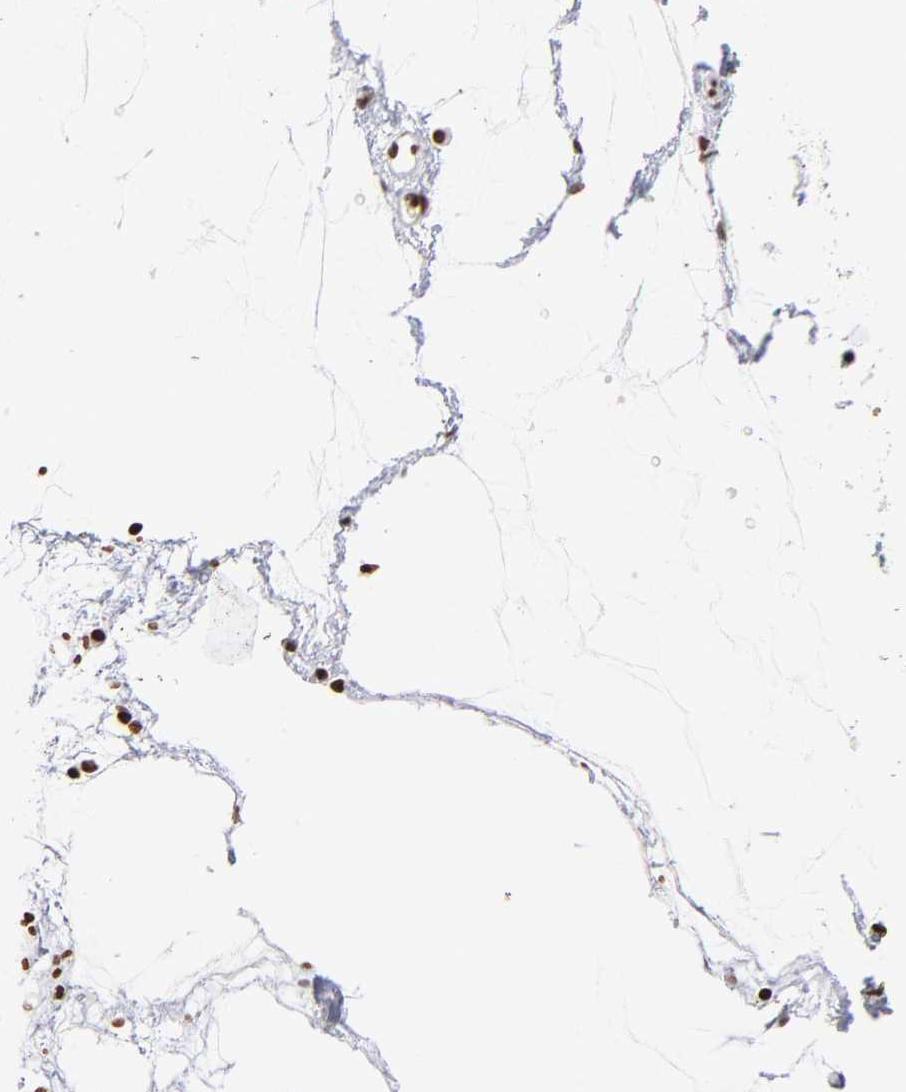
{"staining": {"intensity": "strong", "quantity": ">75%", "location": "nuclear"}, "tissue": "nasopharynx", "cell_type": "Respiratory epithelial cells", "image_type": "normal", "snomed": [{"axis": "morphology", "description": "Normal tissue, NOS"}, {"axis": "morphology", "description": "Inflammation, NOS"}, {"axis": "topography", "description": "Nasopharynx"}], "caption": "This is a photomicrograph of immunohistochemistry staining of unremarkable nasopharynx, which shows strong staining in the nuclear of respiratory epithelial cells.", "gene": "RTL4", "patient": {"sex": "male", "age": 48}}